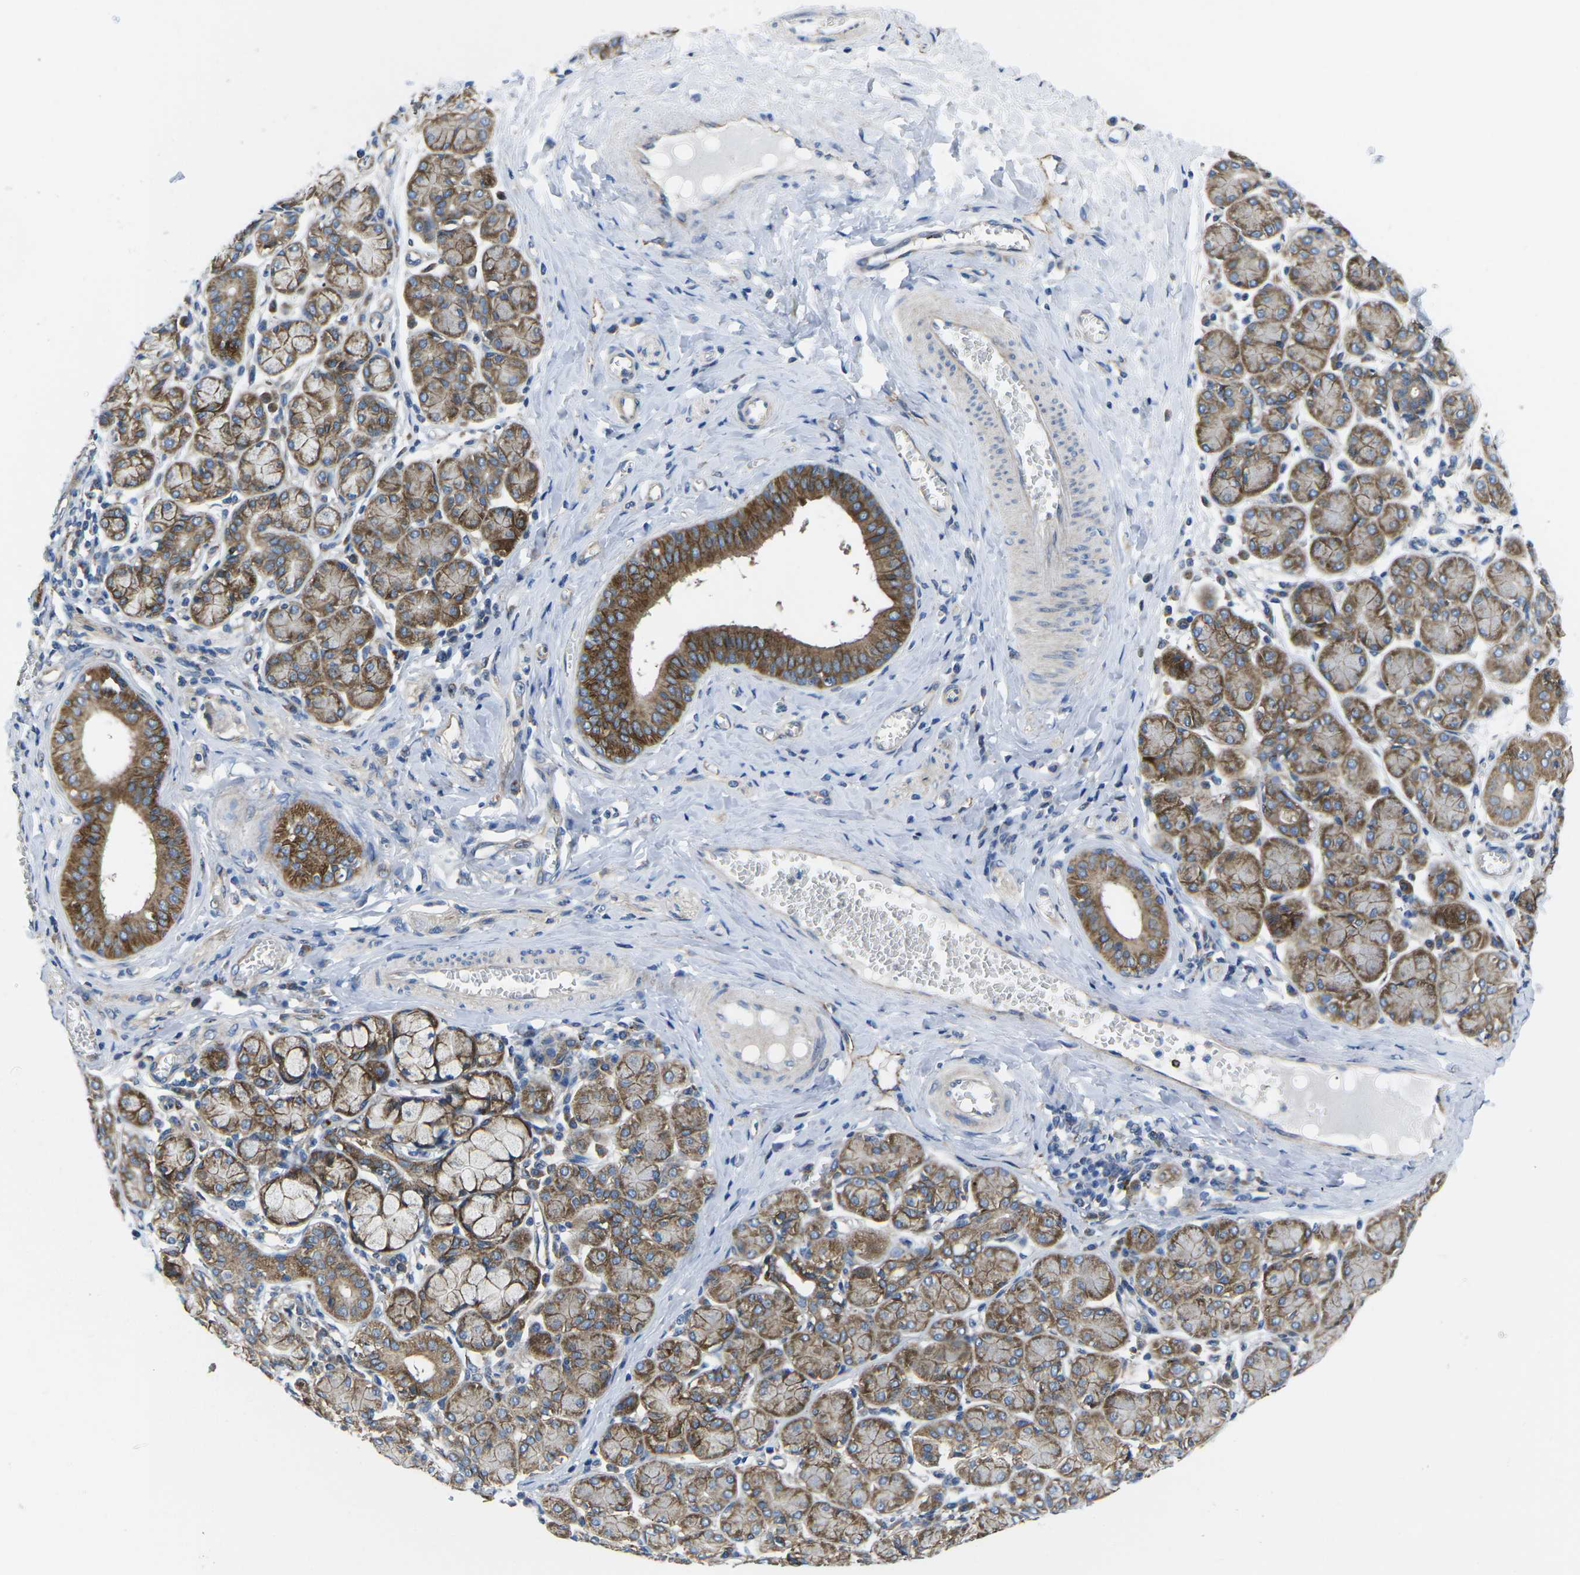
{"staining": {"intensity": "moderate", "quantity": ">75%", "location": "cytoplasmic/membranous"}, "tissue": "salivary gland", "cell_type": "Glandular cells", "image_type": "normal", "snomed": [{"axis": "morphology", "description": "Normal tissue, NOS"}, {"axis": "morphology", "description": "Inflammation, NOS"}, {"axis": "topography", "description": "Lymph node"}, {"axis": "topography", "description": "Salivary gland"}], "caption": "The histopathology image displays a brown stain indicating the presence of a protein in the cytoplasmic/membranous of glandular cells in salivary gland. The staining was performed using DAB (3,3'-diaminobenzidine) to visualize the protein expression in brown, while the nuclei were stained in blue with hematoxylin (Magnification: 20x).", "gene": "DLG1", "patient": {"sex": "male", "age": 3}}